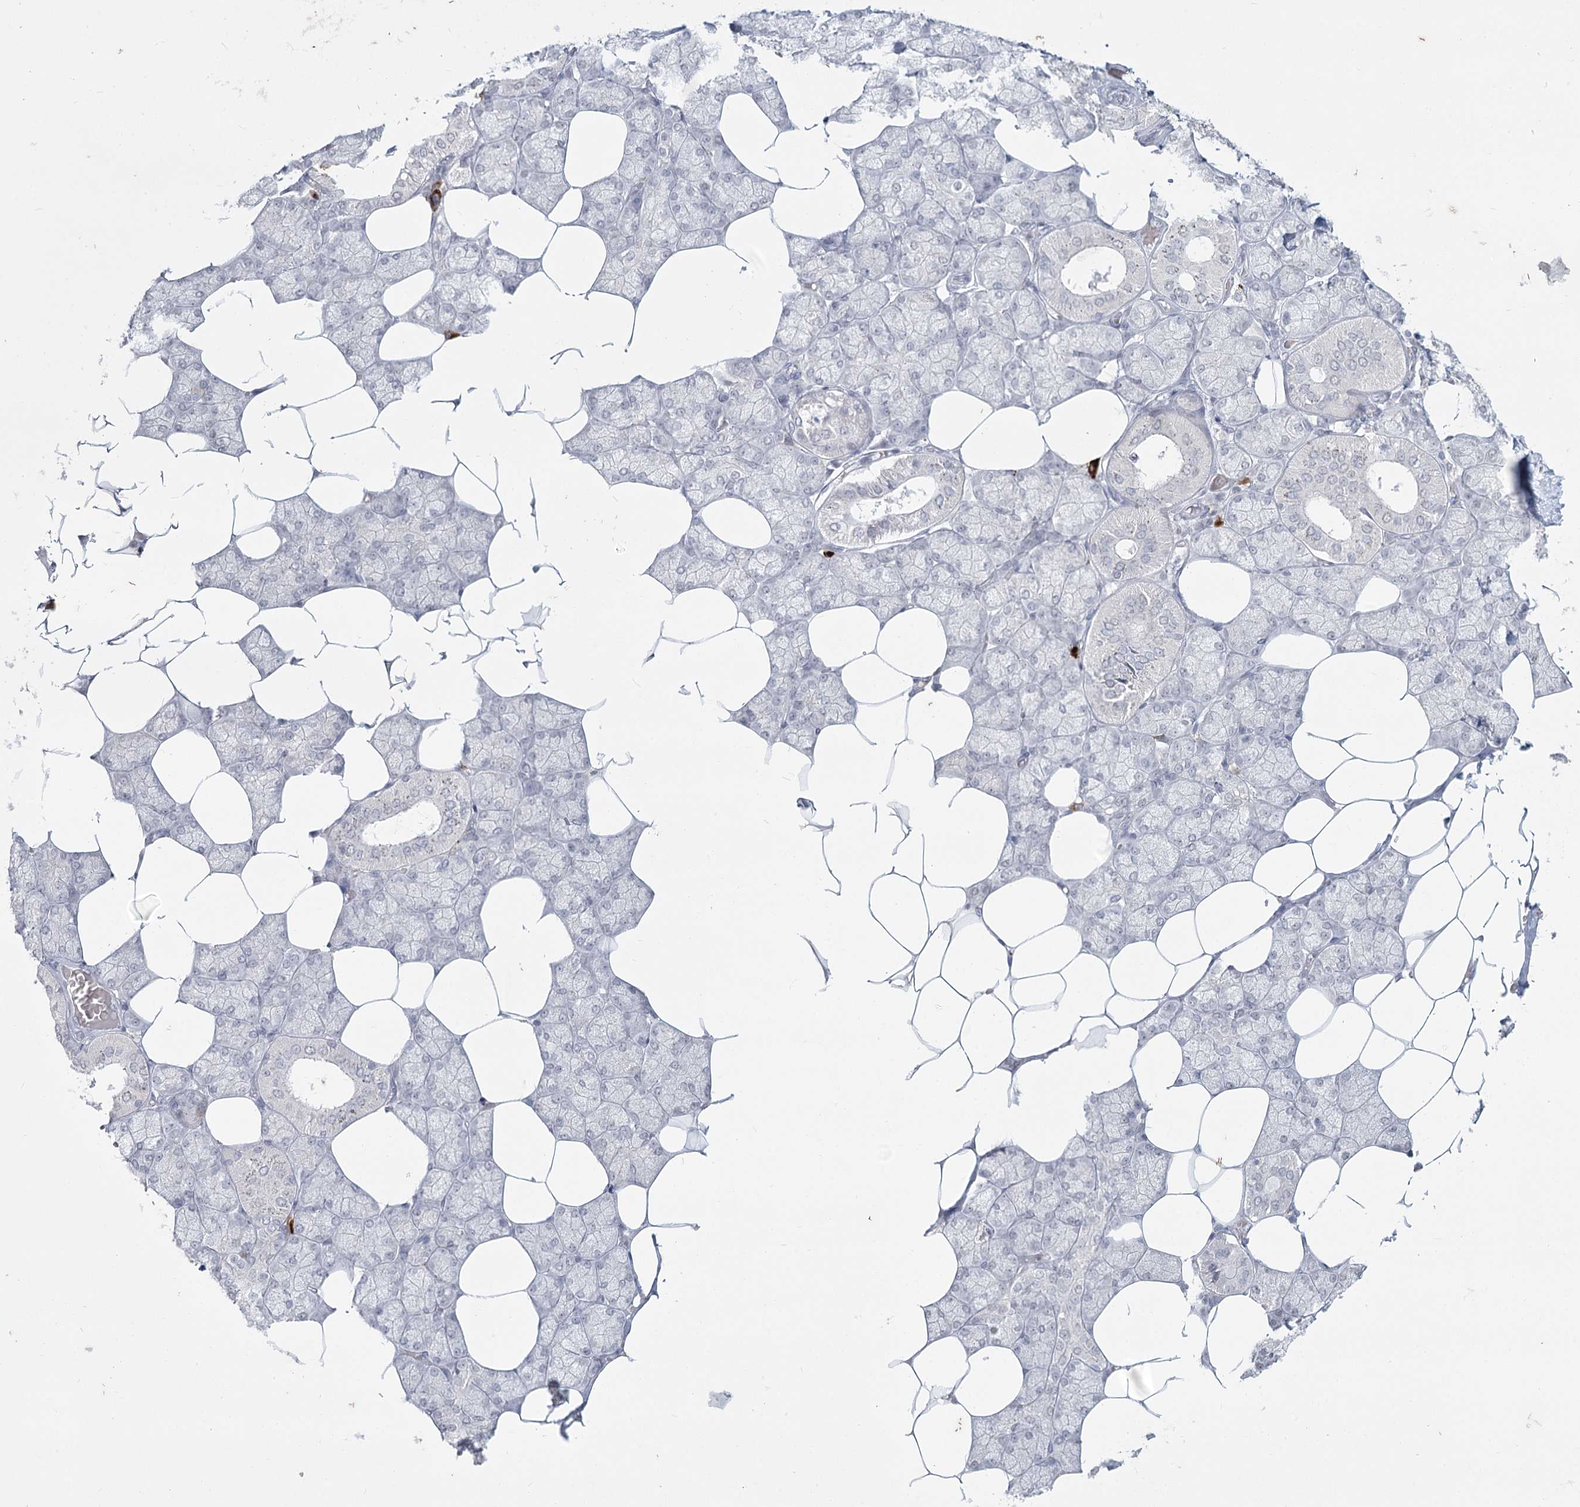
{"staining": {"intensity": "weak", "quantity": "<25%", "location": "nuclear"}, "tissue": "salivary gland", "cell_type": "Glandular cells", "image_type": "normal", "snomed": [{"axis": "morphology", "description": "Normal tissue, NOS"}, {"axis": "topography", "description": "Salivary gland"}], "caption": "Immunohistochemistry (IHC) image of benign salivary gland: salivary gland stained with DAB reveals no significant protein positivity in glandular cells.", "gene": "LY6G5C", "patient": {"sex": "male", "age": 62}}